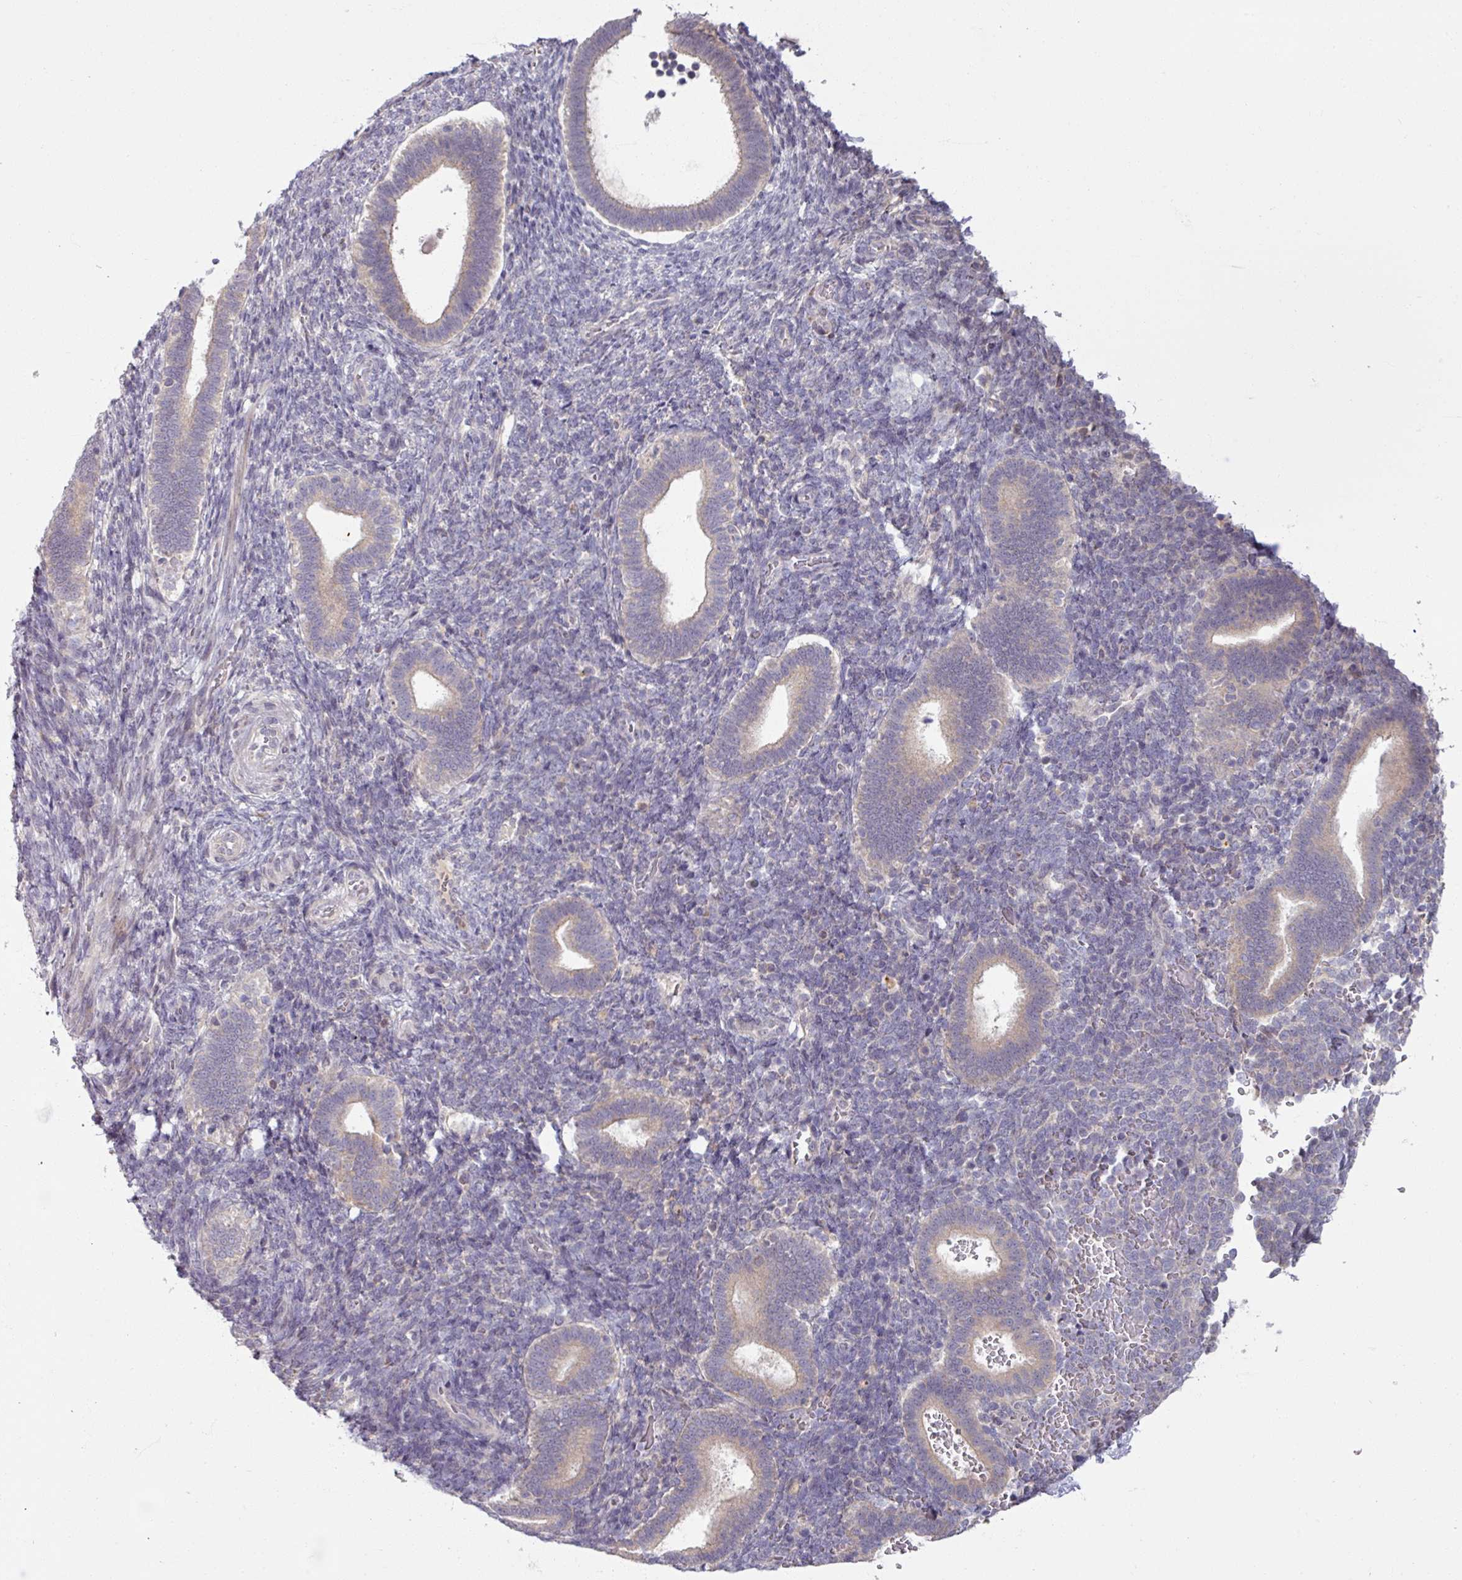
{"staining": {"intensity": "negative", "quantity": "none", "location": "none"}, "tissue": "endometrium", "cell_type": "Cells in endometrial stroma", "image_type": "normal", "snomed": [{"axis": "morphology", "description": "Normal tissue, NOS"}, {"axis": "topography", "description": "Endometrium"}], "caption": "Unremarkable endometrium was stained to show a protein in brown. There is no significant staining in cells in endometrial stroma. (DAB (3,3'-diaminobenzidine) immunohistochemistry visualized using brightfield microscopy, high magnification).", "gene": "OGFOD3", "patient": {"sex": "female", "age": 34}}